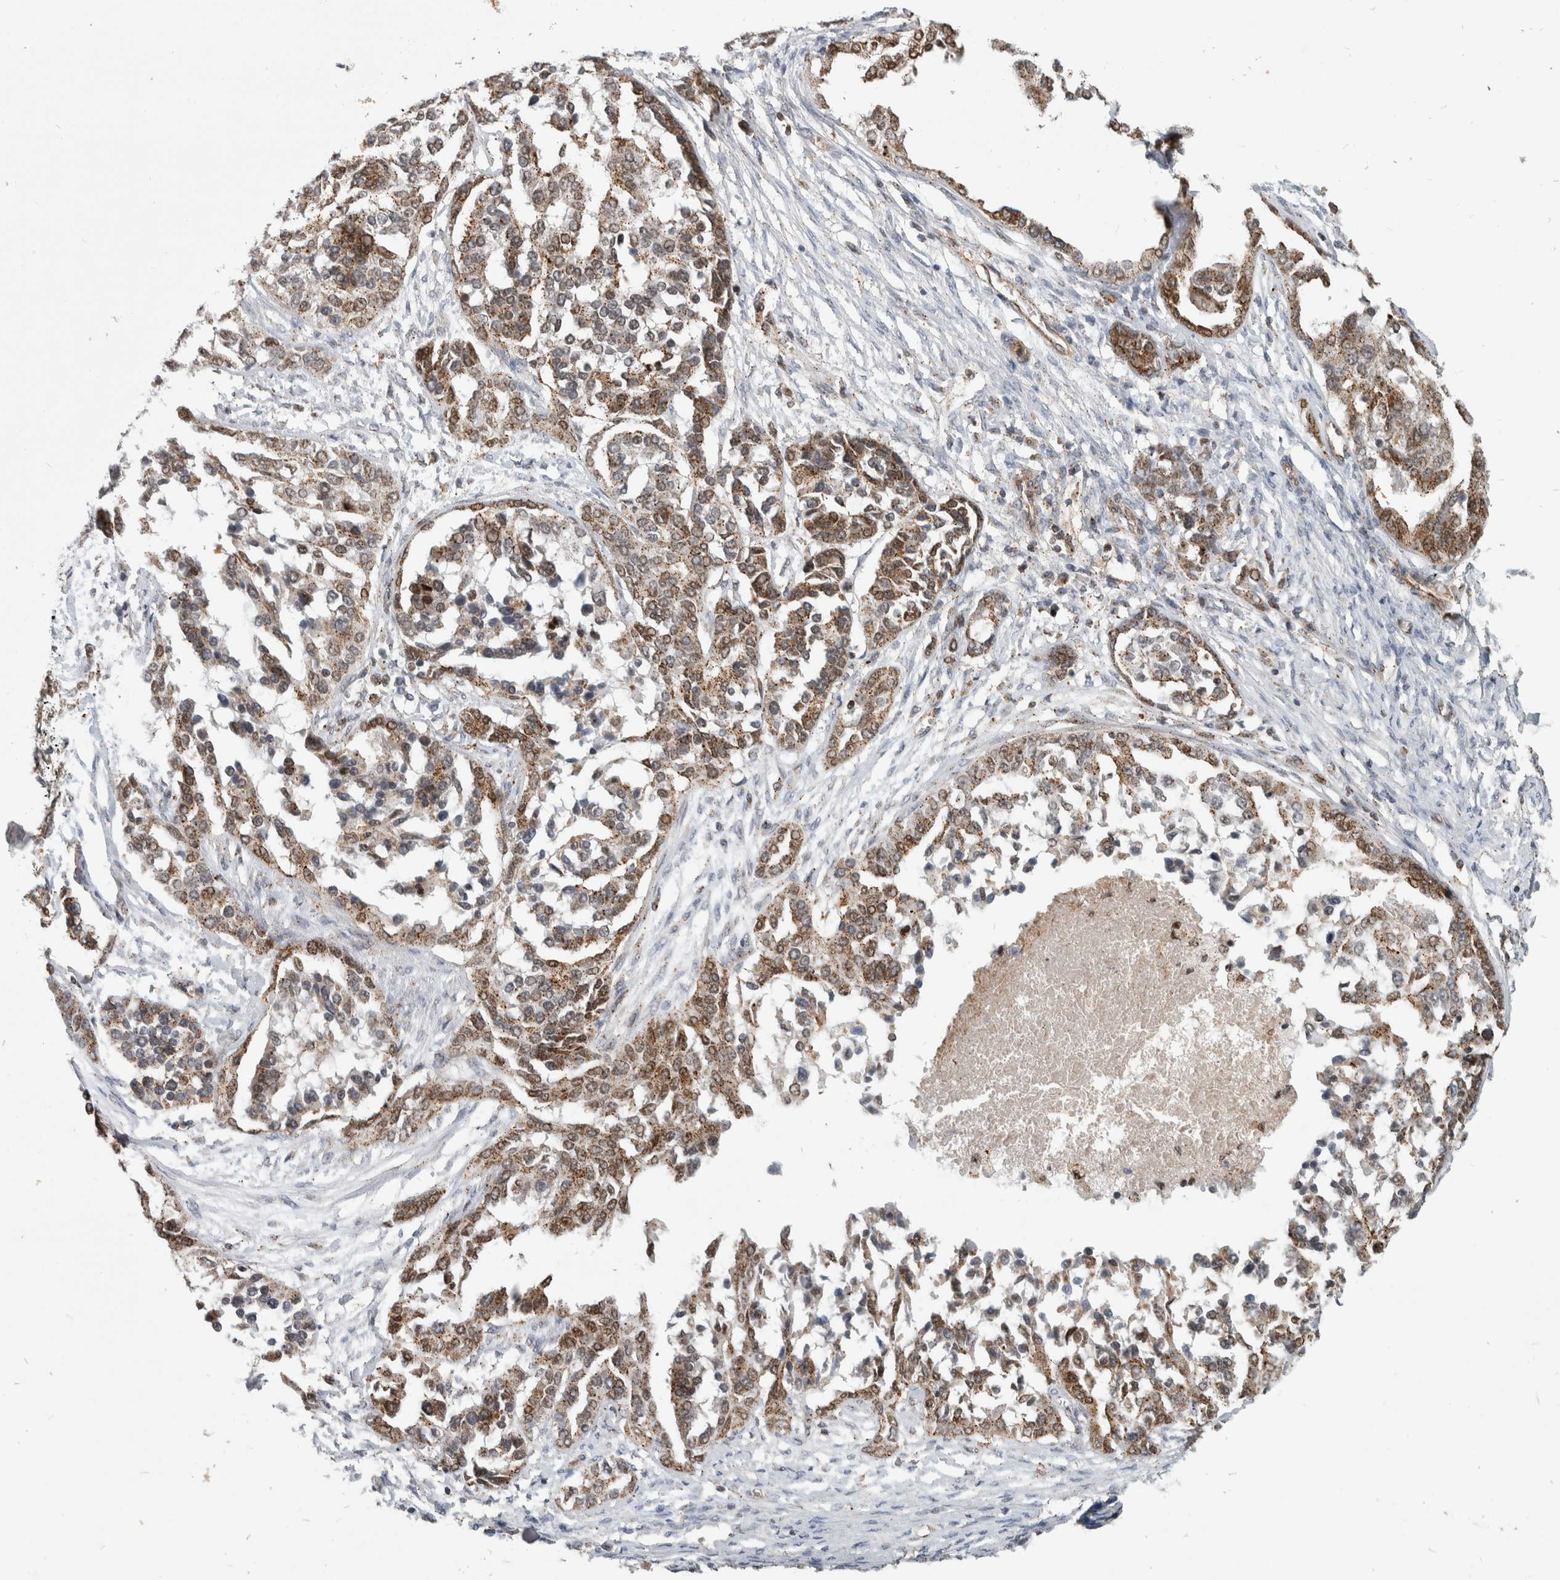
{"staining": {"intensity": "moderate", "quantity": ">75%", "location": "cytoplasmic/membranous"}, "tissue": "ovarian cancer", "cell_type": "Tumor cells", "image_type": "cancer", "snomed": [{"axis": "morphology", "description": "Cystadenocarcinoma, serous, NOS"}, {"axis": "topography", "description": "Ovary"}], "caption": "The photomicrograph displays a brown stain indicating the presence of a protein in the cytoplasmic/membranous of tumor cells in ovarian serous cystadenocarcinoma. (brown staining indicates protein expression, while blue staining denotes nuclei).", "gene": "MSL1", "patient": {"sex": "female", "age": 44}}